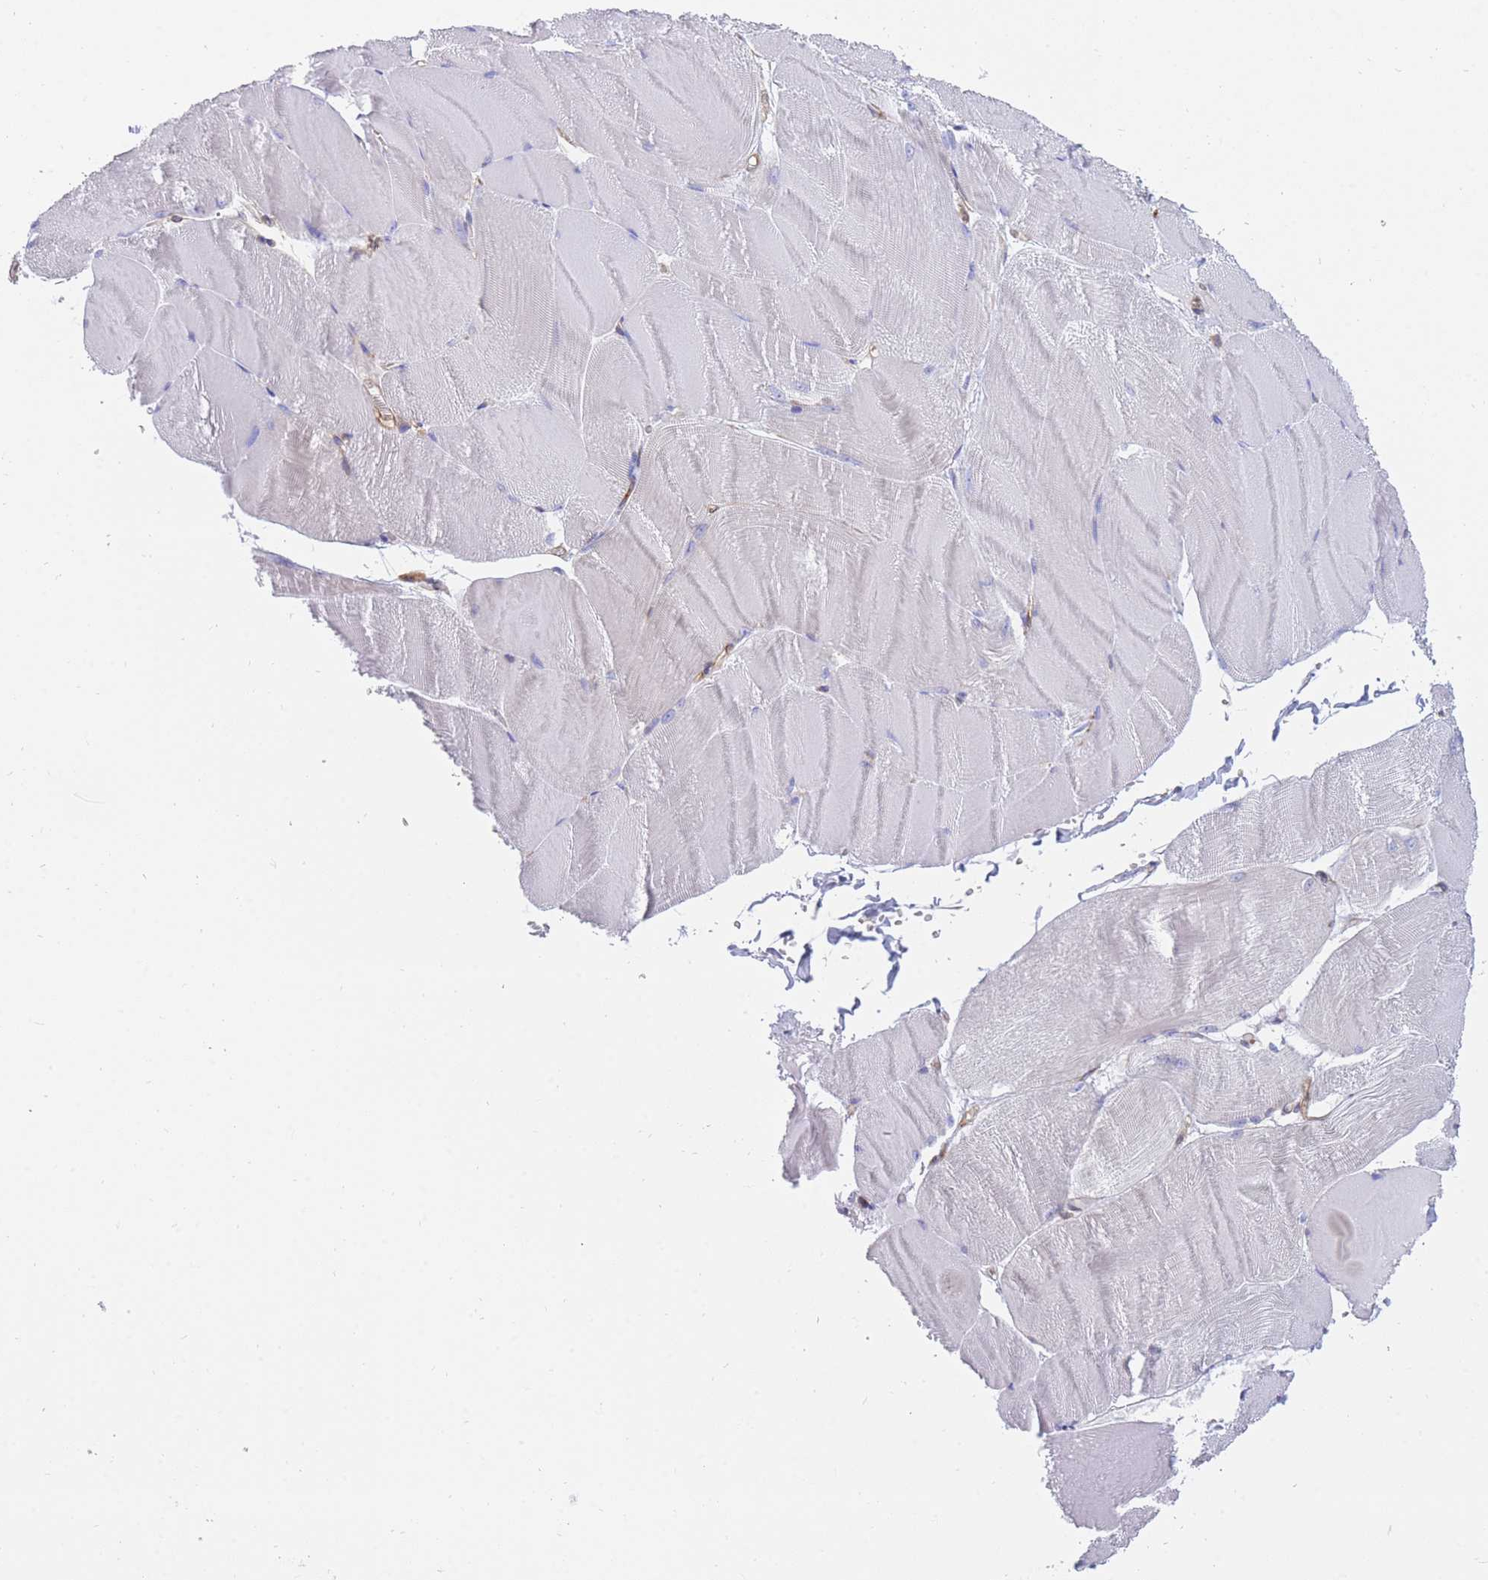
{"staining": {"intensity": "negative", "quantity": "none", "location": "none"}, "tissue": "skeletal muscle", "cell_type": "Myocytes", "image_type": "normal", "snomed": [{"axis": "morphology", "description": "Normal tissue, NOS"}, {"axis": "morphology", "description": "Basal cell carcinoma"}, {"axis": "topography", "description": "Skeletal muscle"}], "caption": "Immunohistochemistry (IHC) of normal skeletal muscle exhibits no positivity in myocytes. (Stains: DAB immunohistochemistry (IHC) with hematoxylin counter stain, Microscopy: brightfield microscopy at high magnification).", "gene": "REM1", "patient": {"sex": "female", "age": 64}}